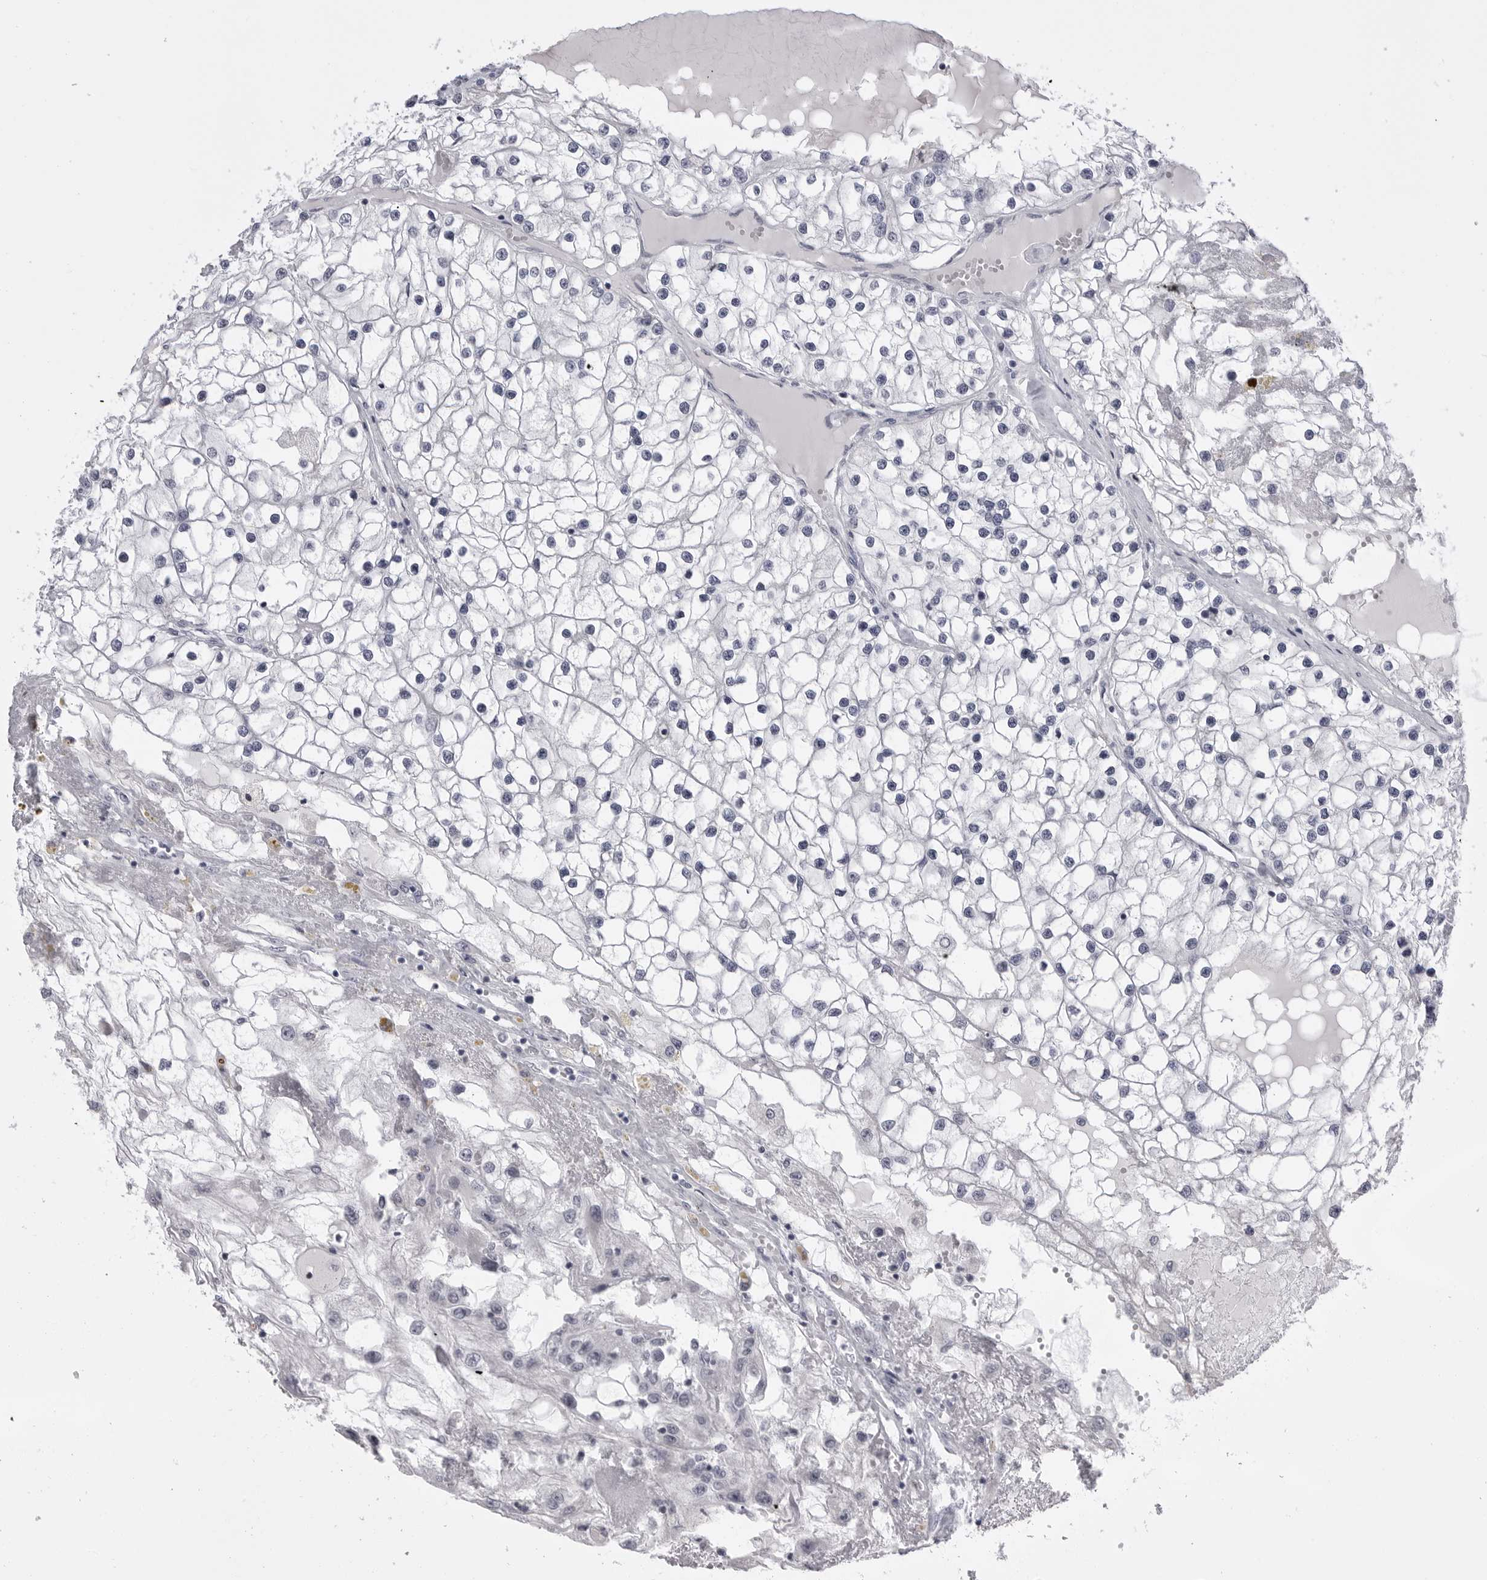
{"staining": {"intensity": "negative", "quantity": "none", "location": "none"}, "tissue": "renal cancer", "cell_type": "Tumor cells", "image_type": "cancer", "snomed": [{"axis": "morphology", "description": "Adenocarcinoma, NOS"}, {"axis": "topography", "description": "Kidney"}], "caption": "High power microscopy photomicrograph of an immunohistochemistry (IHC) image of renal cancer (adenocarcinoma), revealing no significant staining in tumor cells.", "gene": "TUFM", "patient": {"sex": "male", "age": 68}}